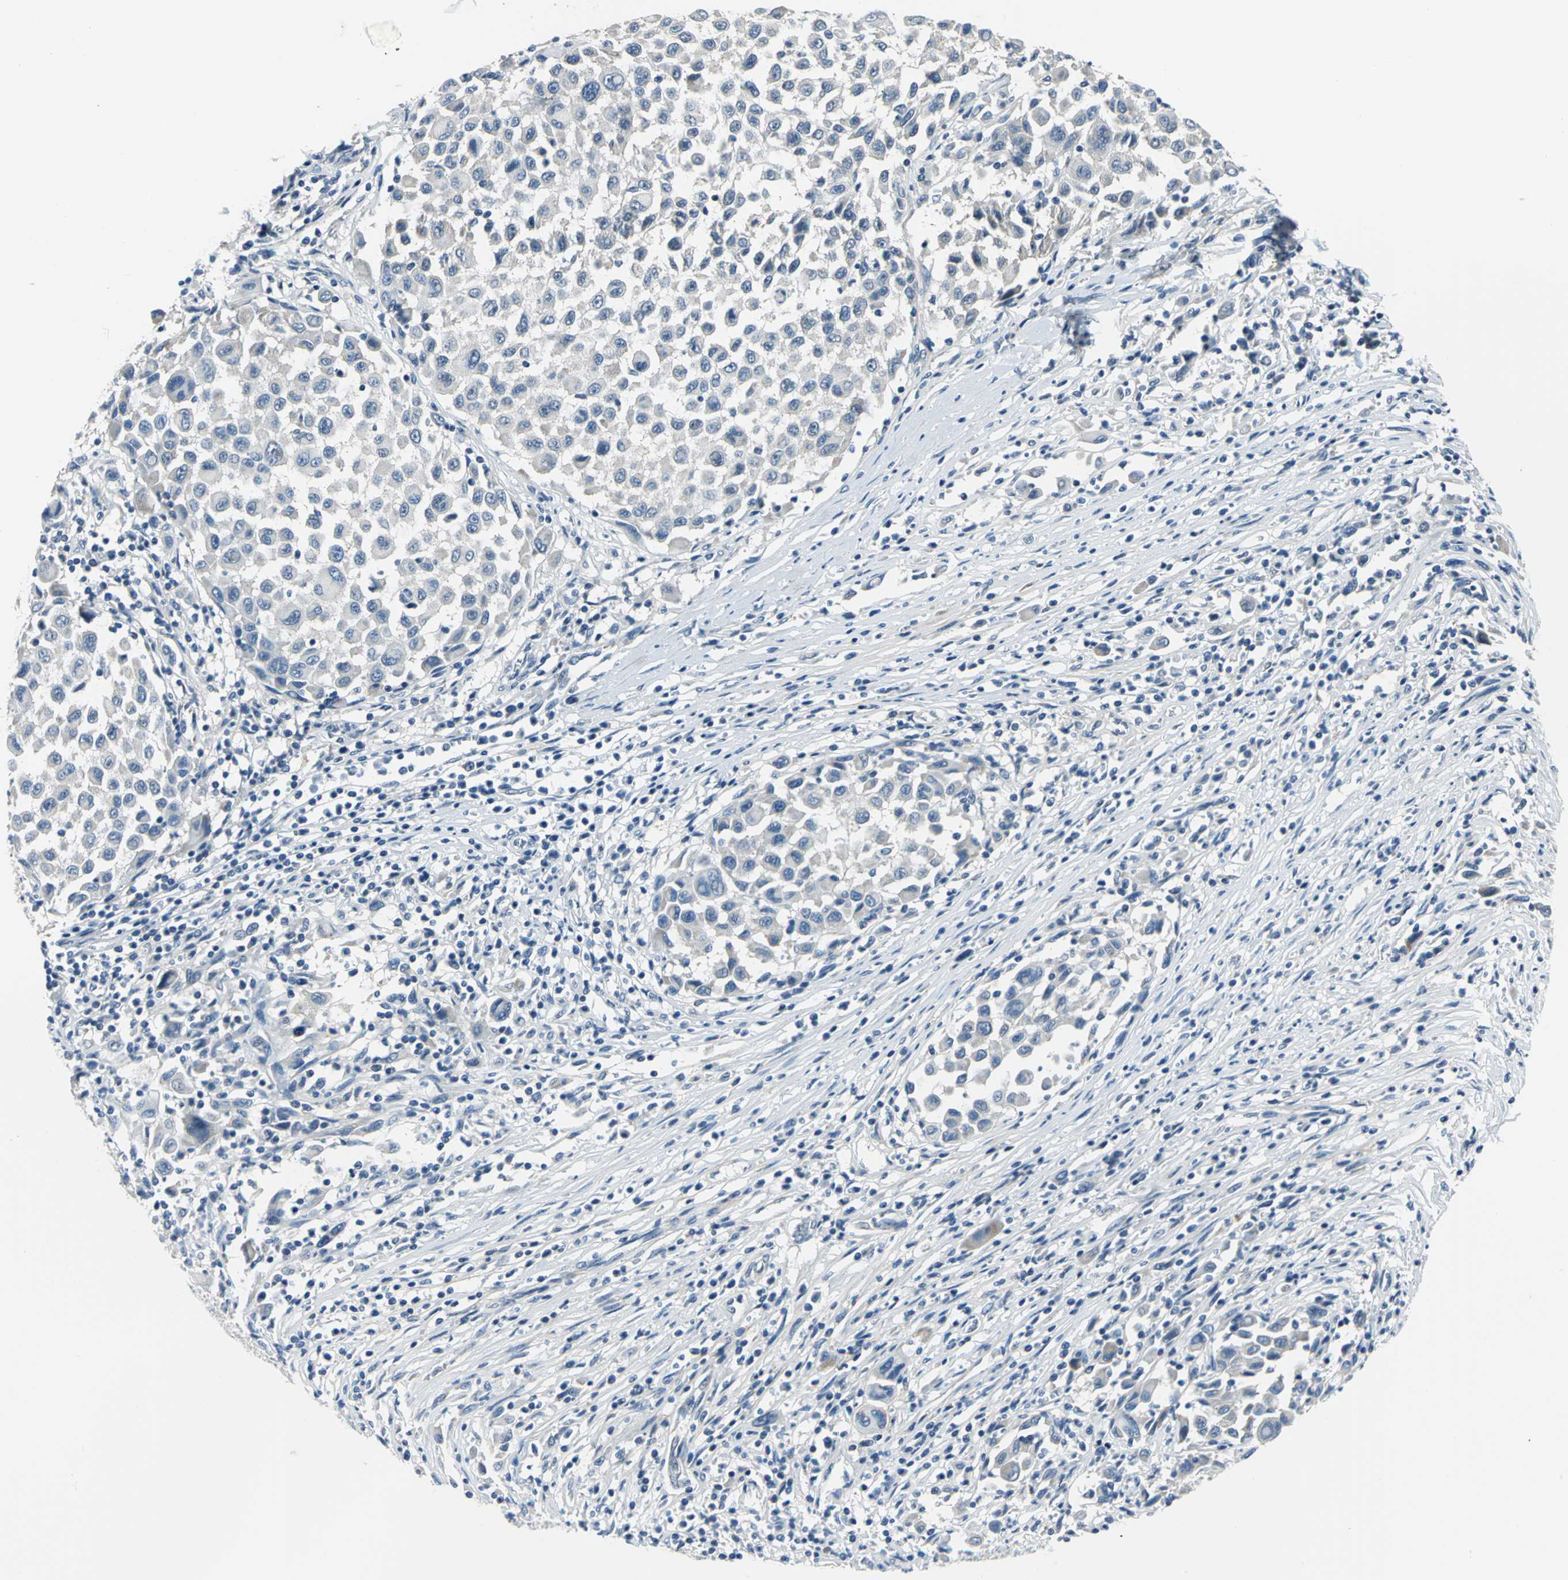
{"staining": {"intensity": "negative", "quantity": "none", "location": "none"}, "tissue": "melanoma", "cell_type": "Tumor cells", "image_type": "cancer", "snomed": [{"axis": "morphology", "description": "Malignant melanoma, Metastatic site"}, {"axis": "topography", "description": "Lymph node"}], "caption": "Protein analysis of malignant melanoma (metastatic site) reveals no significant expression in tumor cells.", "gene": "ZNF415", "patient": {"sex": "male", "age": 61}}